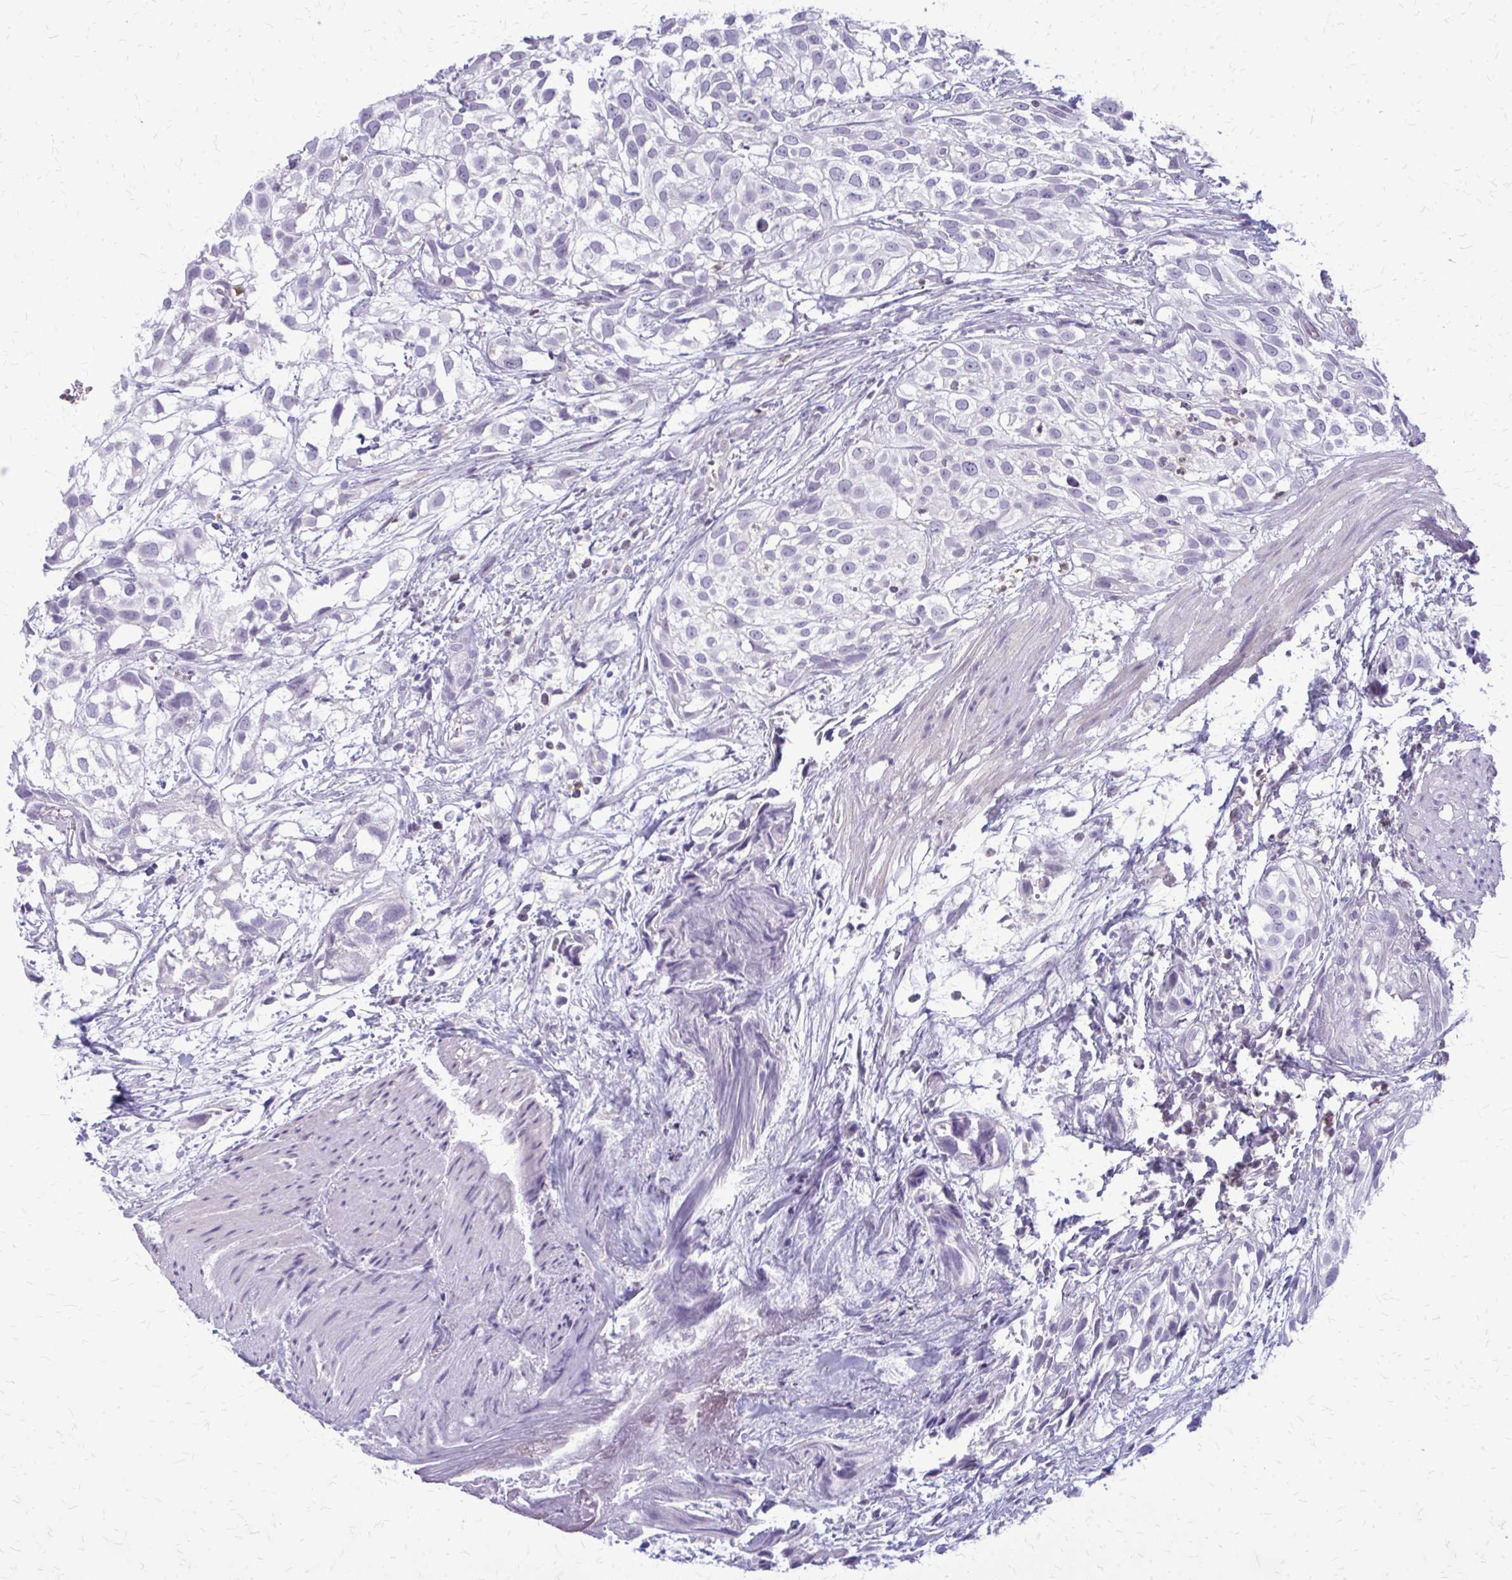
{"staining": {"intensity": "negative", "quantity": "none", "location": "none"}, "tissue": "urothelial cancer", "cell_type": "Tumor cells", "image_type": "cancer", "snomed": [{"axis": "morphology", "description": "Urothelial carcinoma, High grade"}, {"axis": "topography", "description": "Urinary bladder"}], "caption": "IHC micrograph of neoplastic tissue: urothelial cancer stained with DAB shows no significant protein staining in tumor cells. (DAB (3,3'-diaminobenzidine) IHC with hematoxylin counter stain).", "gene": "GLRX", "patient": {"sex": "male", "age": 56}}